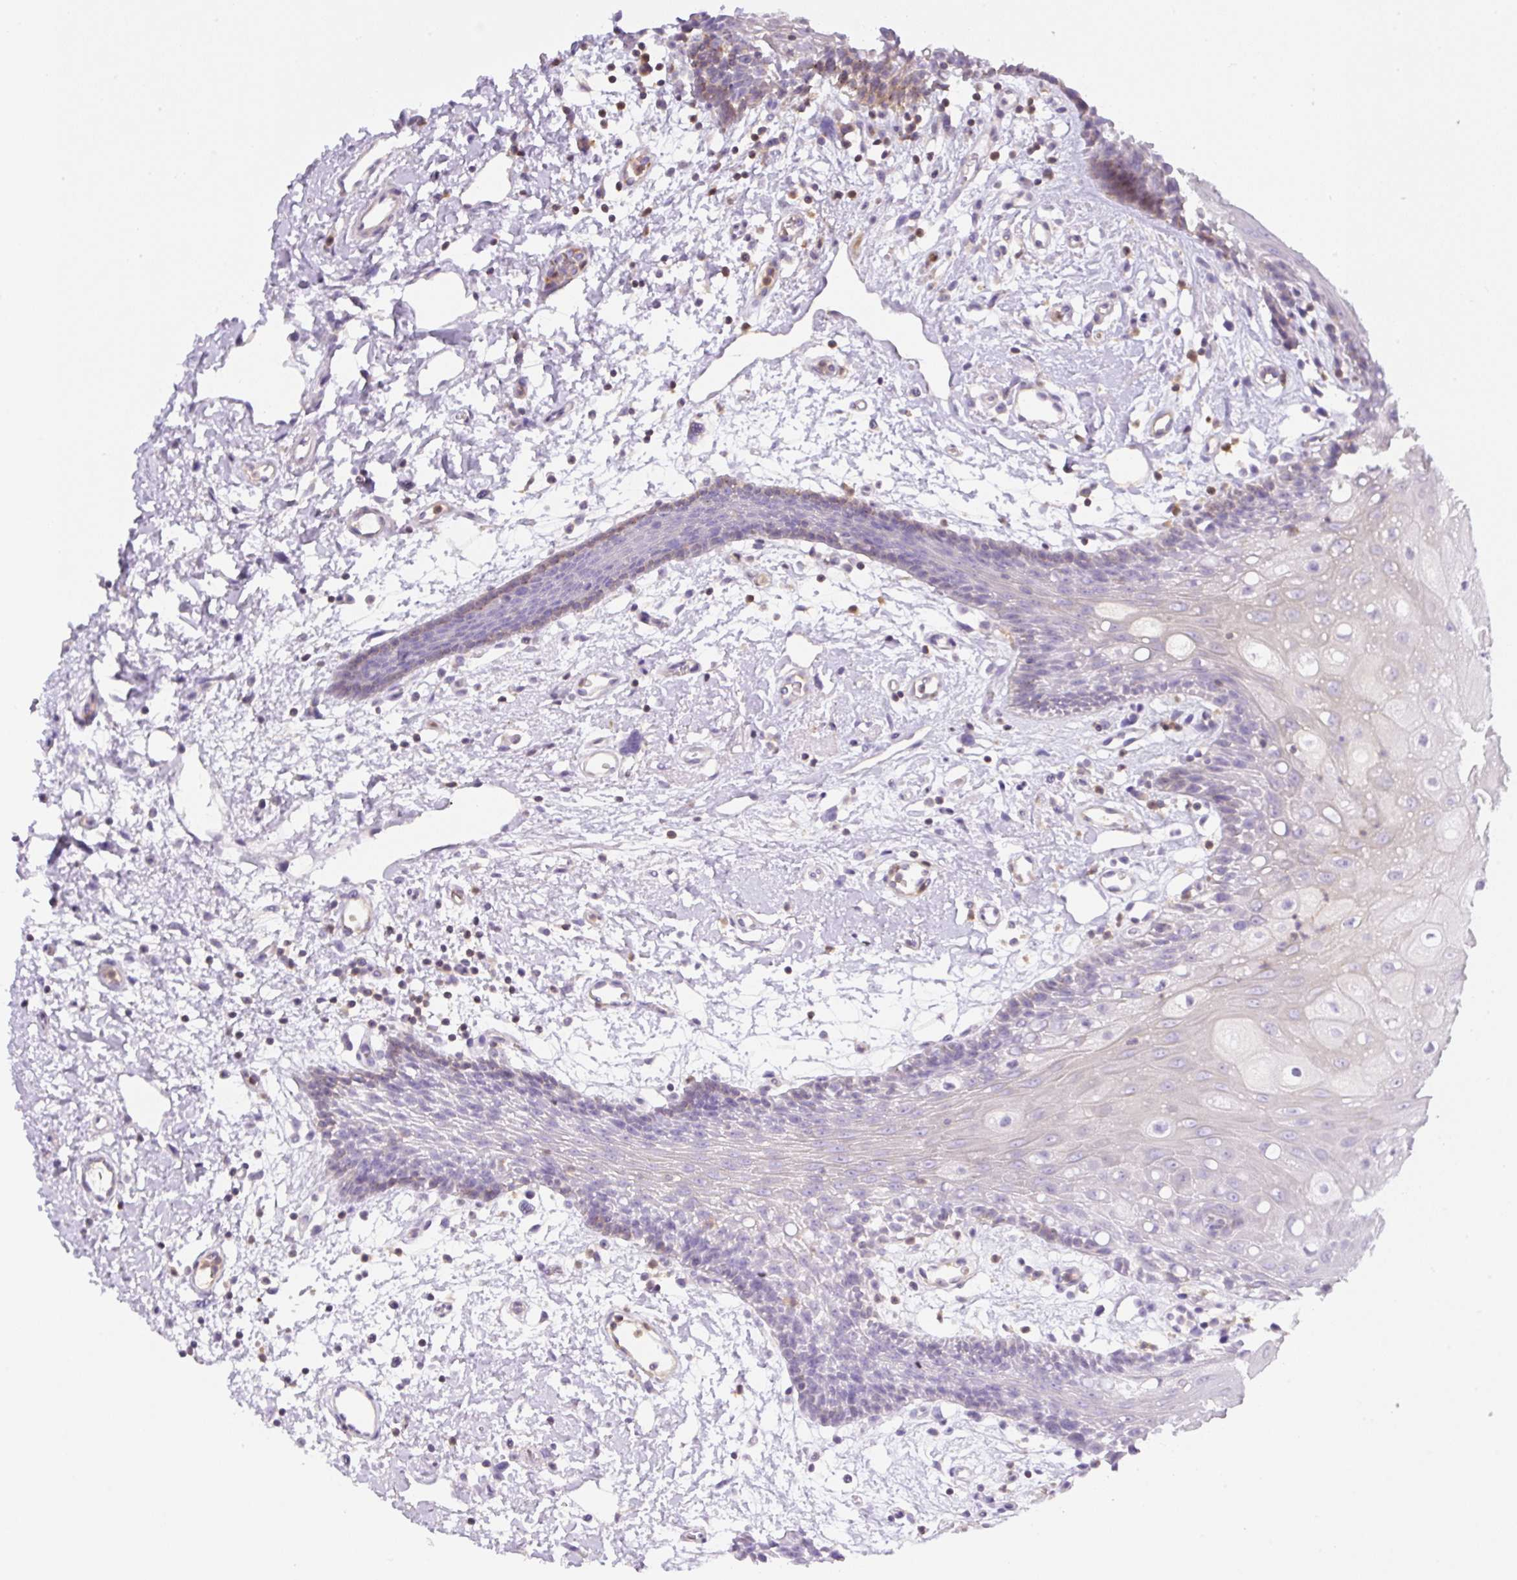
{"staining": {"intensity": "weak", "quantity": "25%-75%", "location": "cytoplasmic/membranous"}, "tissue": "oral mucosa", "cell_type": "Squamous epithelial cells", "image_type": "normal", "snomed": [{"axis": "morphology", "description": "Normal tissue, NOS"}, {"axis": "topography", "description": "Oral tissue"}], "caption": "Immunohistochemistry (DAB) staining of normal oral mucosa shows weak cytoplasmic/membranous protein staining in about 25%-75% of squamous epithelial cells. (IHC, brightfield microscopy, high magnification).", "gene": "PIP5KL1", "patient": {"sex": "female", "age": 59}}